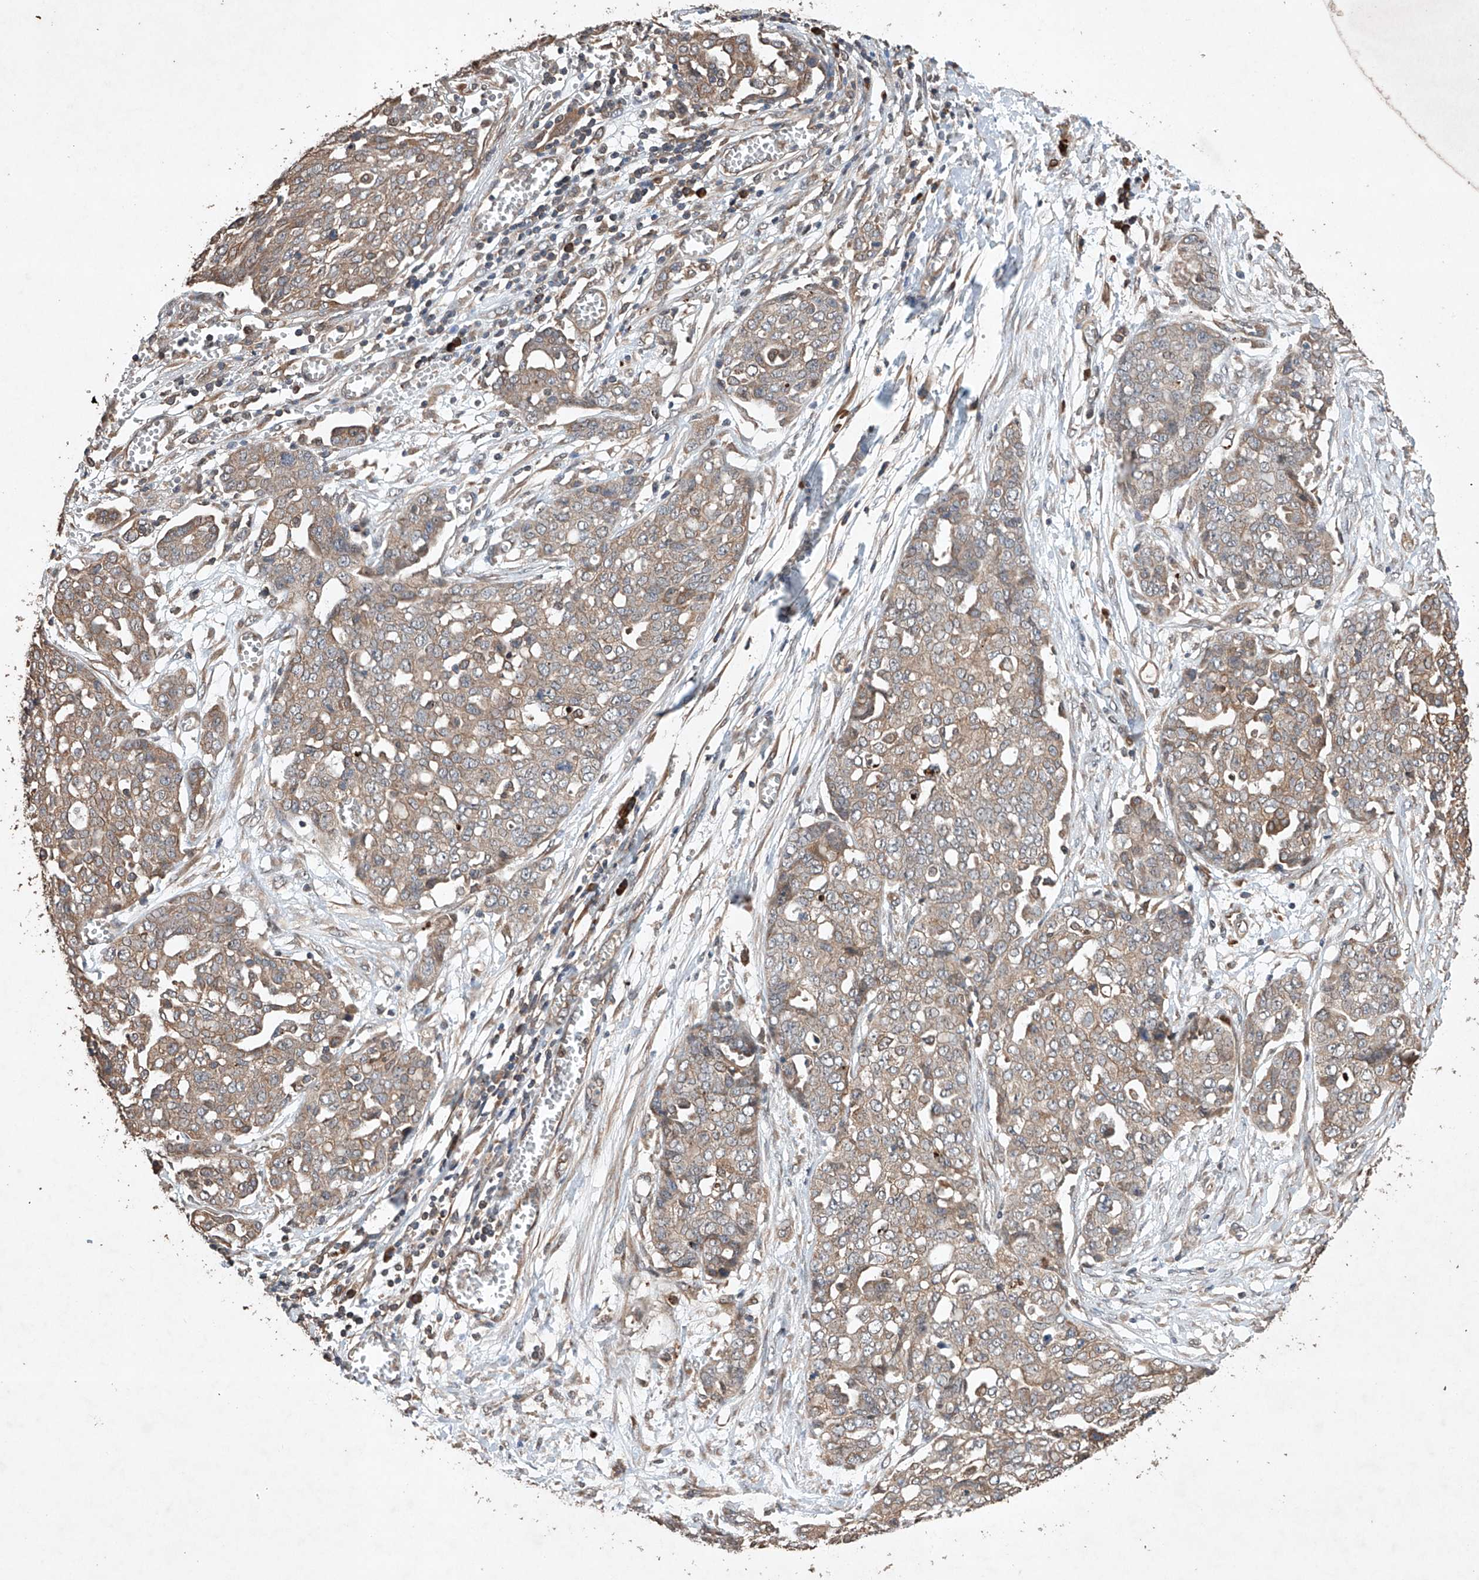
{"staining": {"intensity": "weak", "quantity": ">75%", "location": "cytoplasmic/membranous"}, "tissue": "ovarian cancer", "cell_type": "Tumor cells", "image_type": "cancer", "snomed": [{"axis": "morphology", "description": "Cystadenocarcinoma, serous, NOS"}, {"axis": "topography", "description": "Soft tissue"}, {"axis": "topography", "description": "Ovary"}], "caption": "Protein staining of ovarian cancer tissue displays weak cytoplasmic/membranous staining in approximately >75% of tumor cells.", "gene": "LURAP1", "patient": {"sex": "female", "age": 57}}